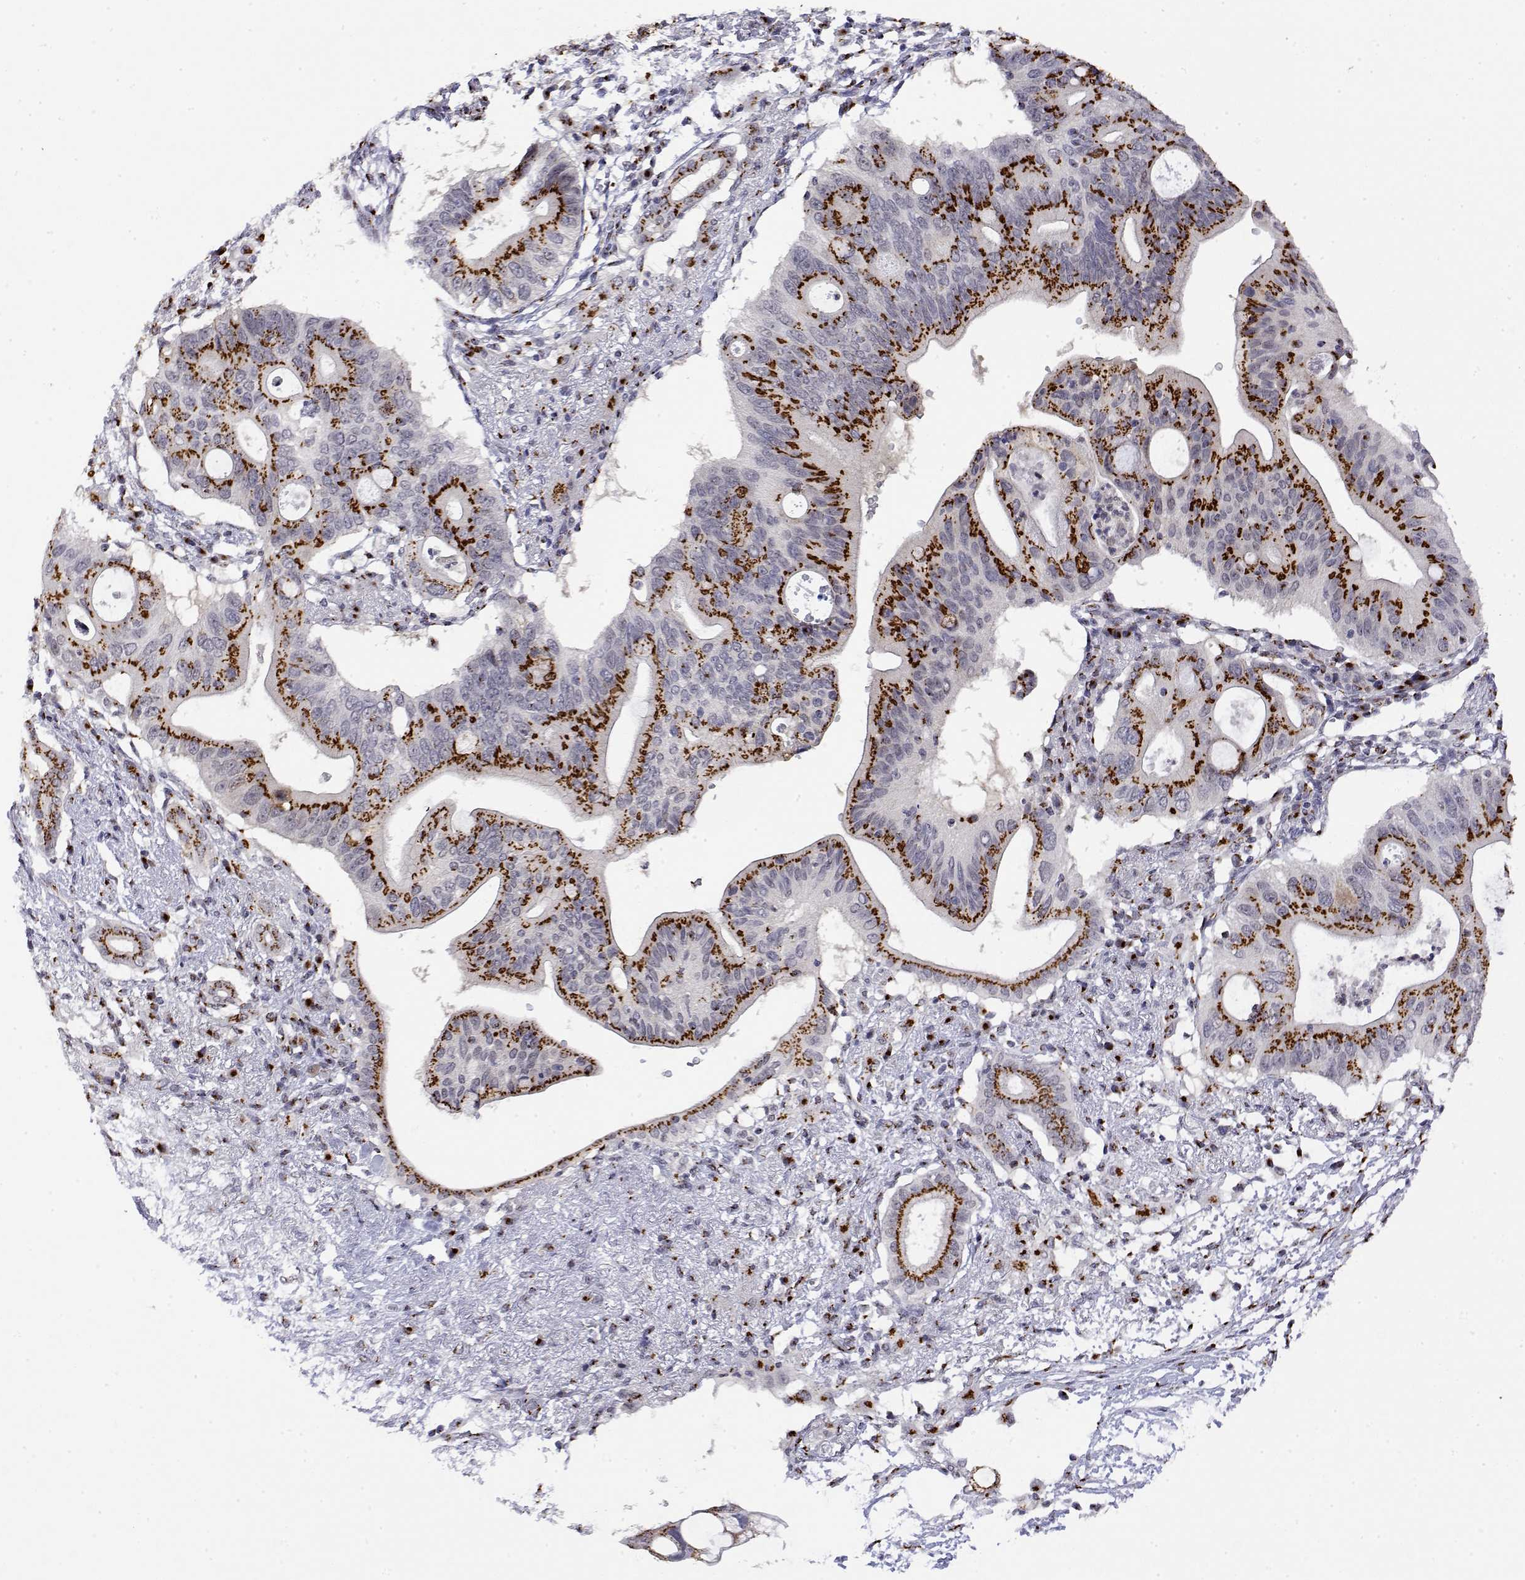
{"staining": {"intensity": "strong", "quantity": ">75%", "location": "cytoplasmic/membranous"}, "tissue": "pancreatic cancer", "cell_type": "Tumor cells", "image_type": "cancer", "snomed": [{"axis": "morphology", "description": "Adenocarcinoma, NOS"}, {"axis": "topography", "description": "Pancreas"}], "caption": "Human pancreatic cancer (adenocarcinoma) stained for a protein (brown) displays strong cytoplasmic/membranous positive staining in about >75% of tumor cells.", "gene": "YIPF3", "patient": {"sex": "female", "age": 72}}